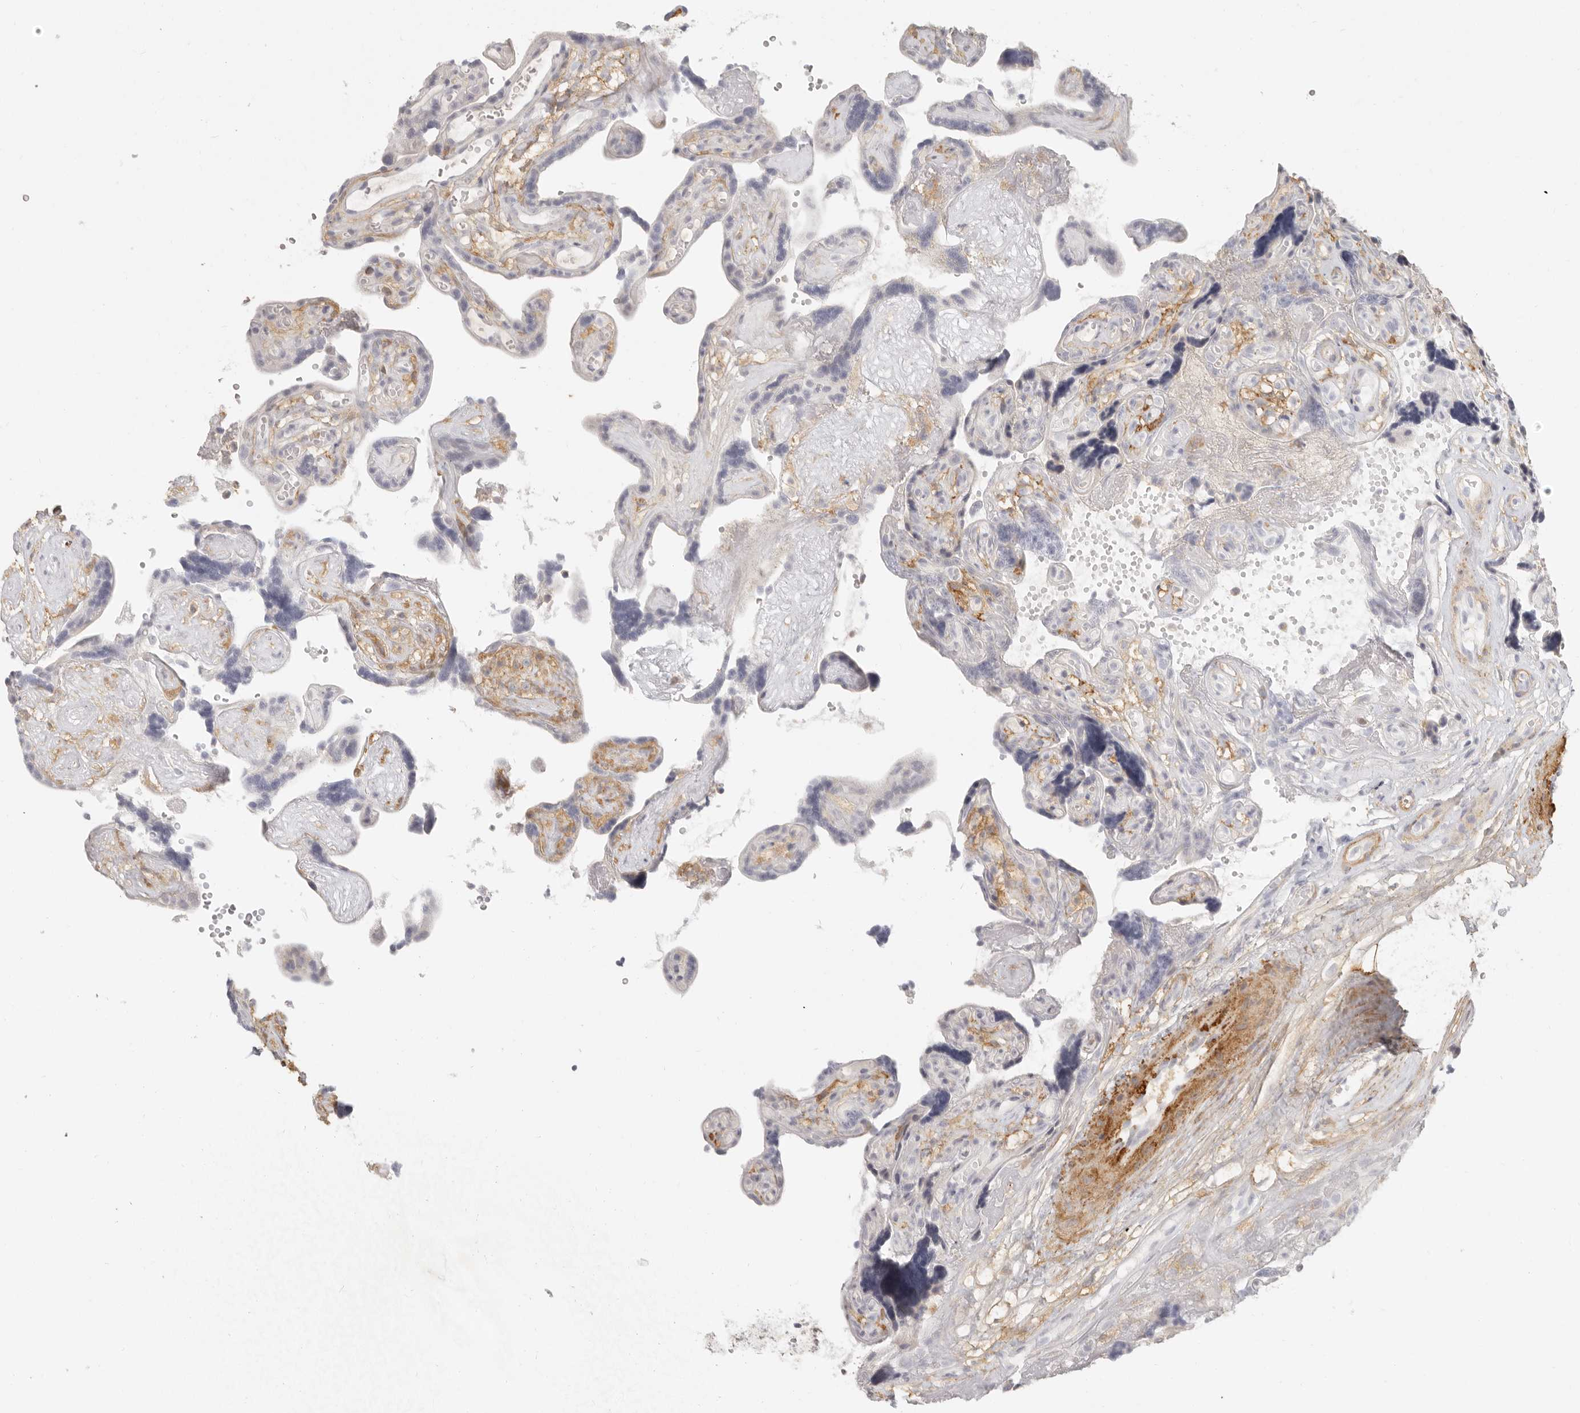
{"staining": {"intensity": "negative", "quantity": "none", "location": "none"}, "tissue": "placenta", "cell_type": "Decidual cells", "image_type": "normal", "snomed": [{"axis": "morphology", "description": "Normal tissue, NOS"}, {"axis": "topography", "description": "Placenta"}], "caption": "An IHC photomicrograph of benign placenta is shown. There is no staining in decidual cells of placenta. The staining is performed using DAB brown chromogen with nuclei counter-stained in using hematoxylin.", "gene": "NIBAN1", "patient": {"sex": "female", "age": 30}}